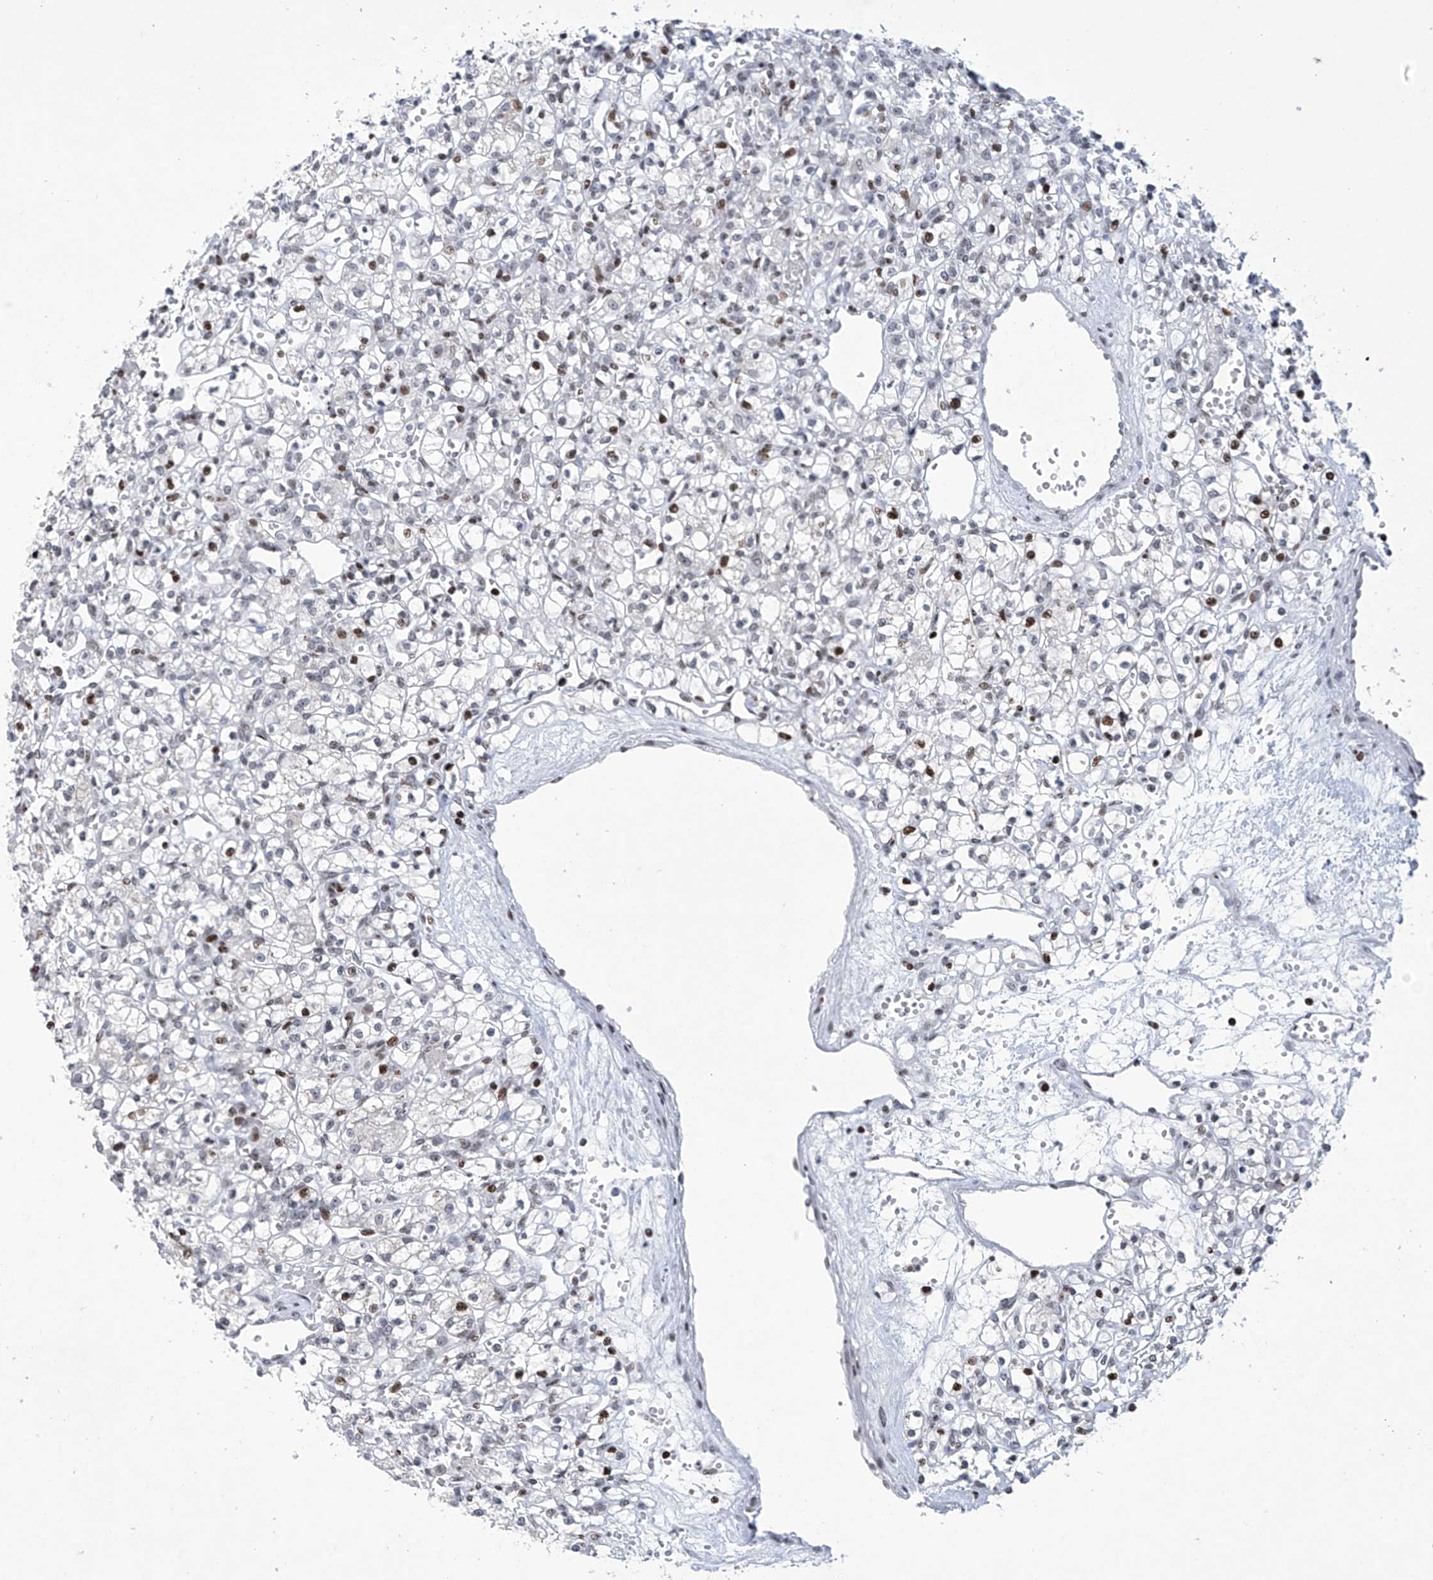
{"staining": {"intensity": "moderate", "quantity": "25%-75%", "location": "nuclear"}, "tissue": "renal cancer", "cell_type": "Tumor cells", "image_type": "cancer", "snomed": [{"axis": "morphology", "description": "Adenocarcinoma, NOS"}, {"axis": "topography", "description": "Kidney"}], "caption": "A high-resolution micrograph shows immunohistochemistry (IHC) staining of renal cancer, which demonstrates moderate nuclear staining in about 25%-75% of tumor cells. The staining was performed using DAB, with brown indicating positive protein expression. Nuclei are stained blue with hematoxylin.", "gene": "RFX7", "patient": {"sex": "female", "age": 59}}